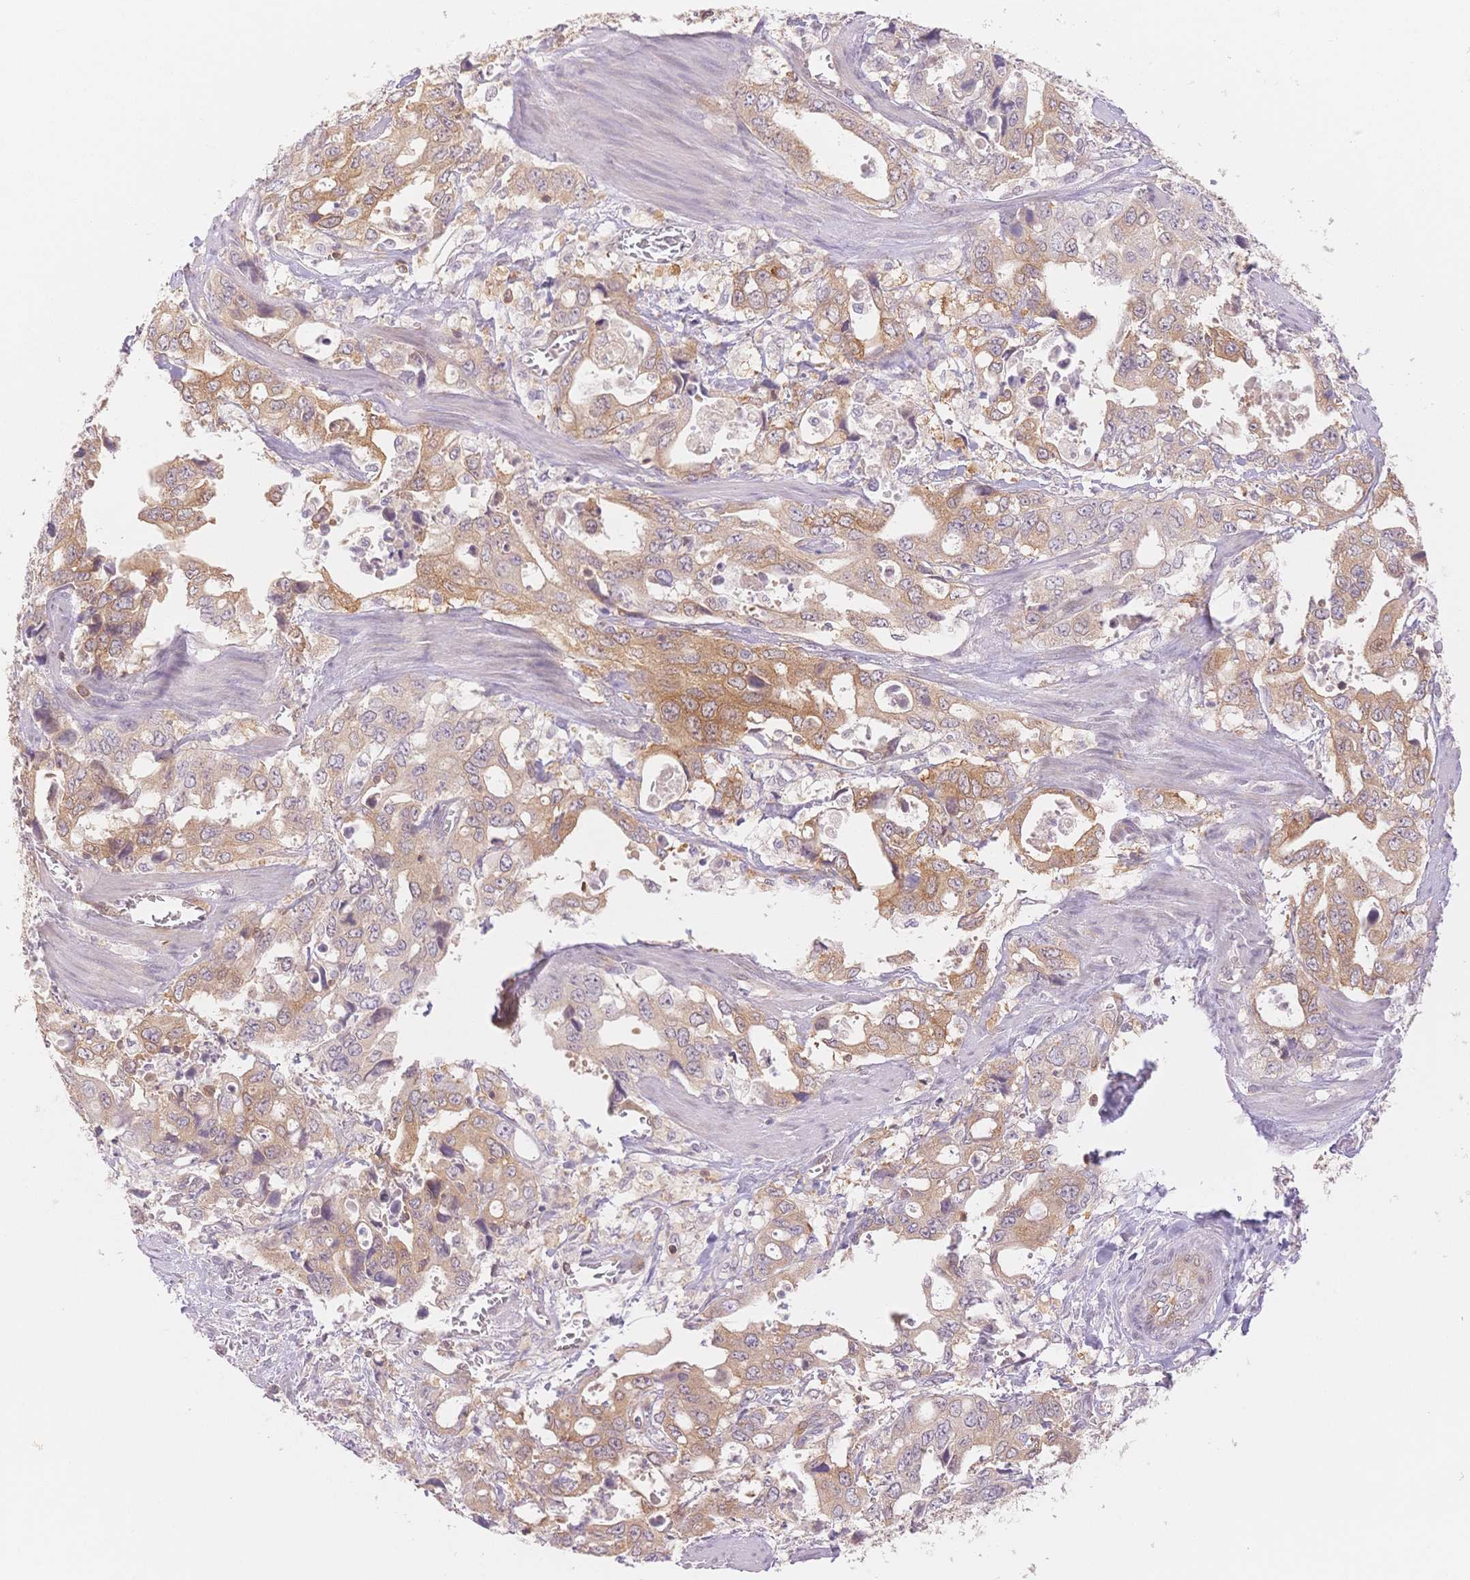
{"staining": {"intensity": "moderate", "quantity": "25%-75%", "location": "cytoplasmic/membranous"}, "tissue": "stomach cancer", "cell_type": "Tumor cells", "image_type": "cancer", "snomed": [{"axis": "morphology", "description": "Adenocarcinoma, NOS"}, {"axis": "topography", "description": "Stomach, upper"}], "caption": "A brown stain shows moderate cytoplasmic/membranous staining of a protein in stomach cancer (adenocarcinoma) tumor cells. (DAB IHC with brightfield microscopy, high magnification).", "gene": "STK39", "patient": {"sex": "male", "age": 74}}